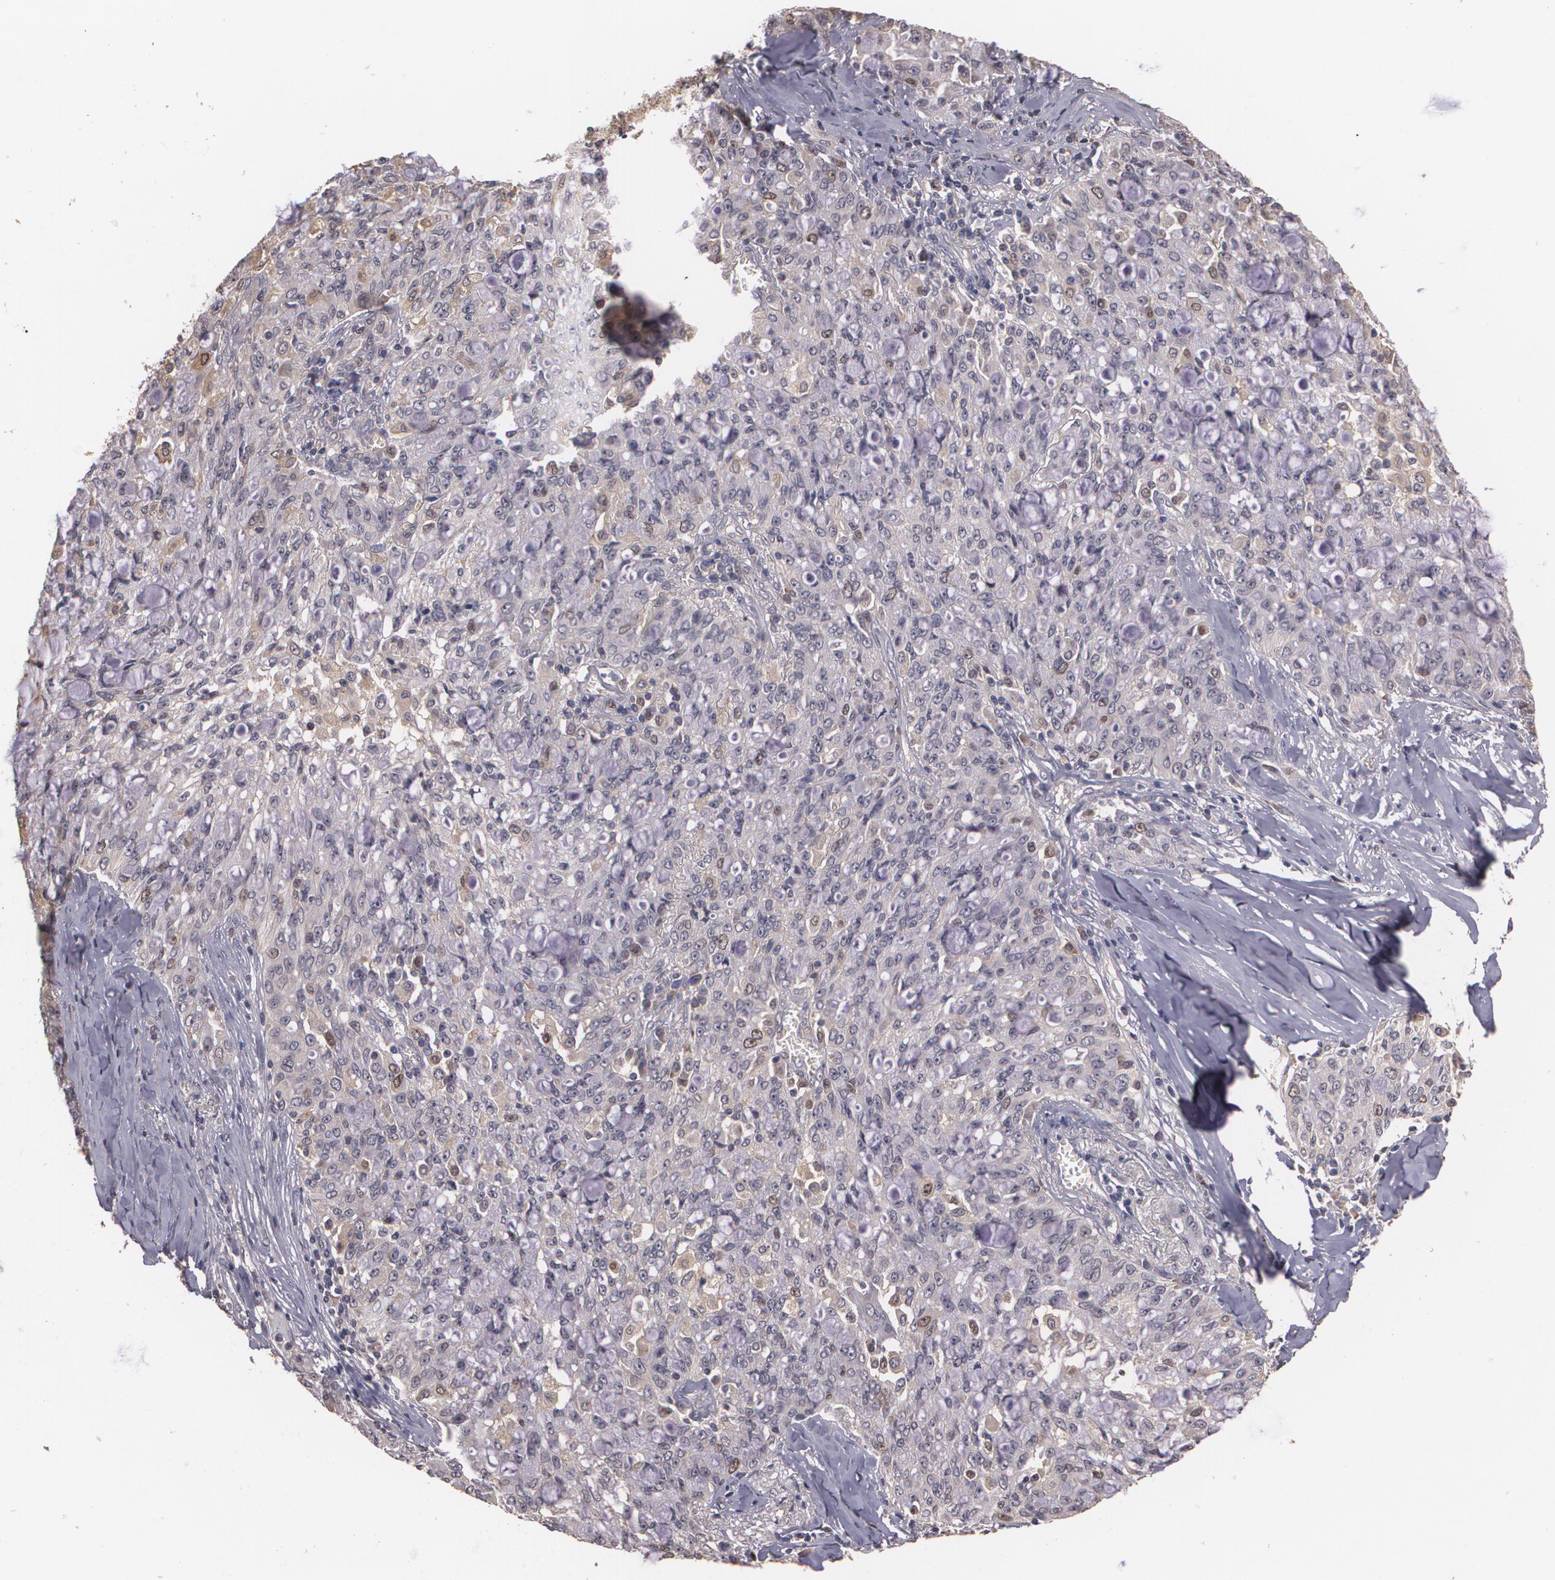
{"staining": {"intensity": "weak", "quantity": "<25%", "location": "nuclear"}, "tissue": "lung cancer", "cell_type": "Tumor cells", "image_type": "cancer", "snomed": [{"axis": "morphology", "description": "Adenocarcinoma, NOS"}, {"axis": "topography", "description": "Lung"}], "caption": "There is no significant positivity in tumor cells of adenocarcinoma (lung).", "gene": "BRCA1", "patient": {"sex": "female", "age": 44}}